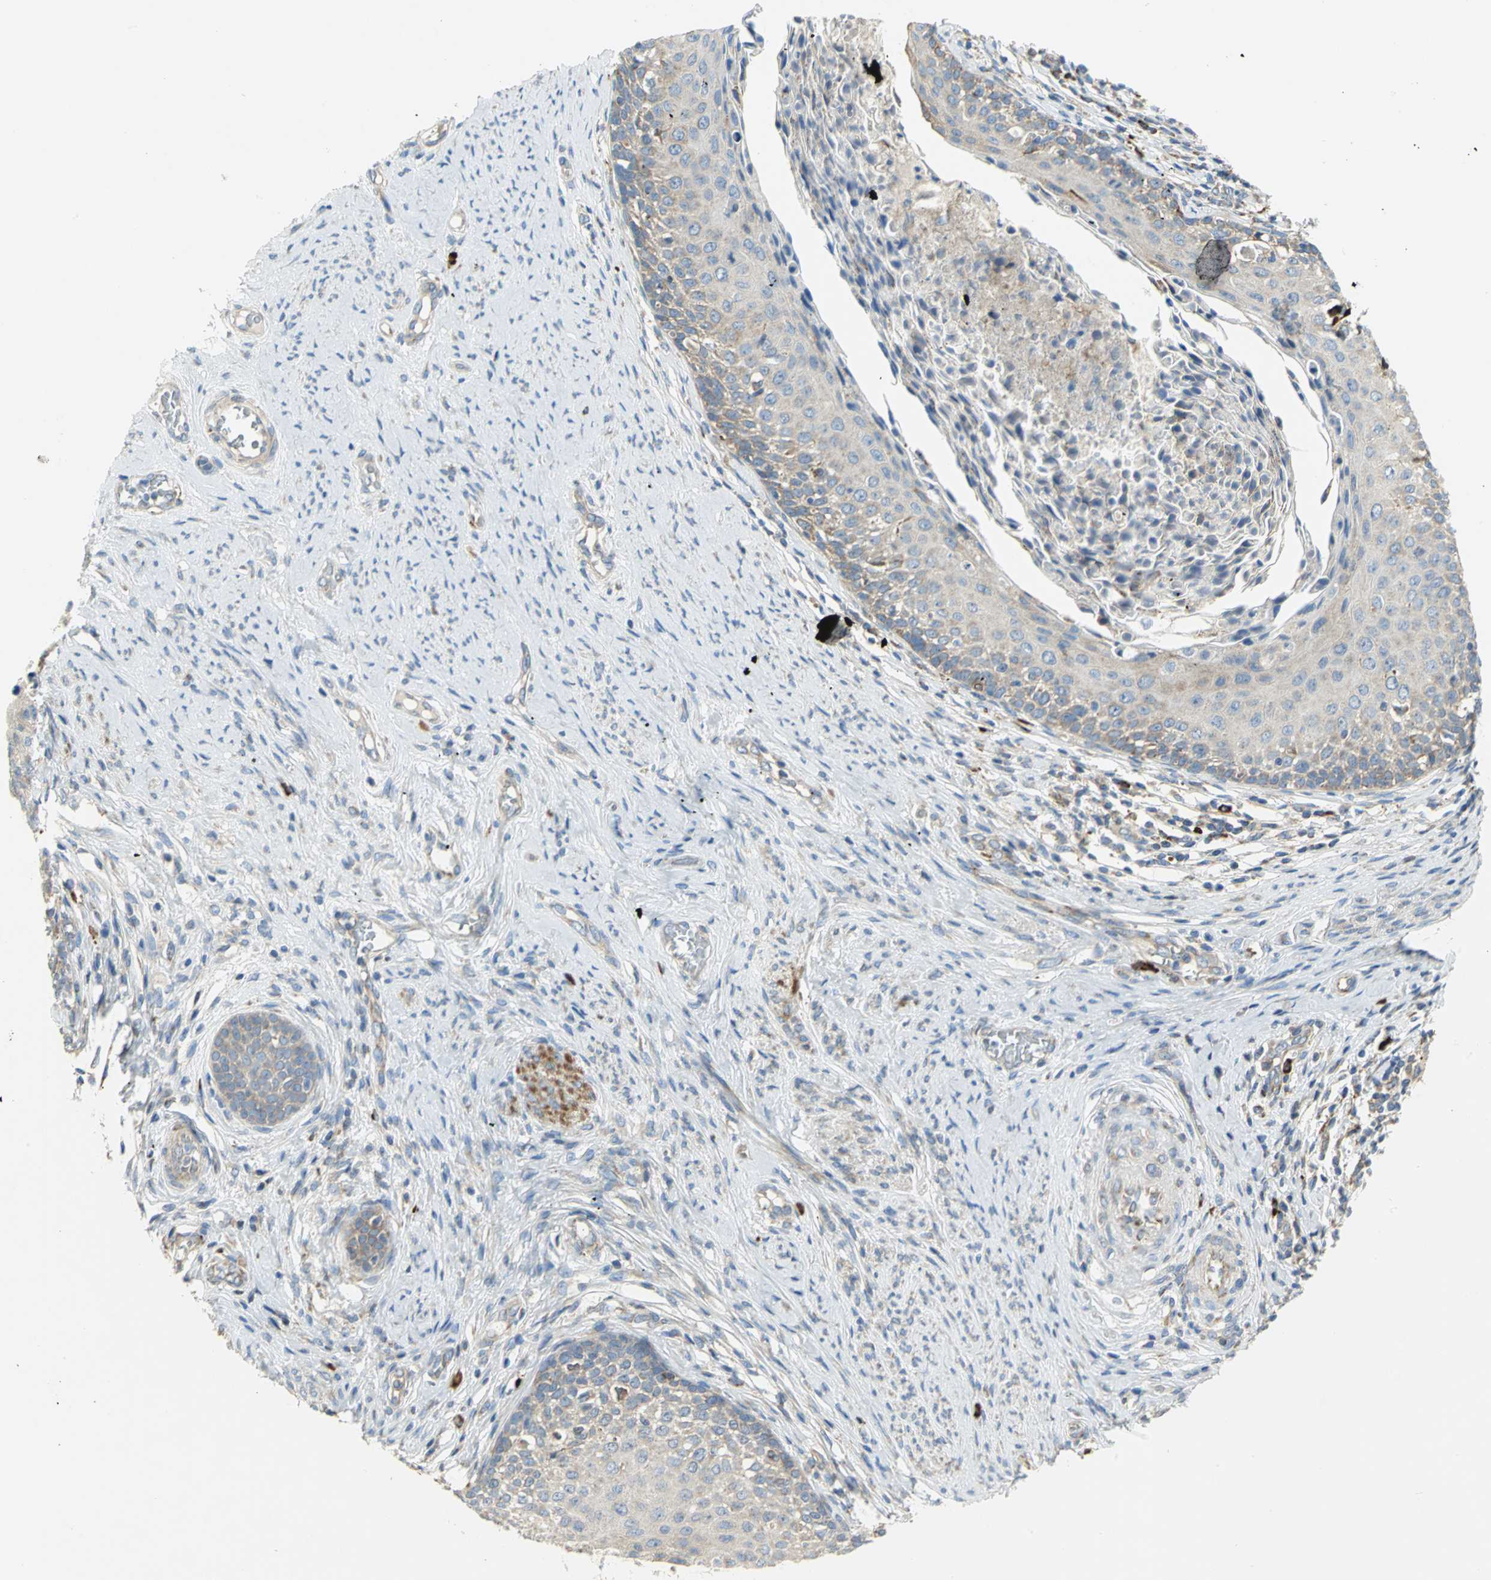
{"staining": {"intensity": "moderate", "quantity": ">75%", "location": "cytoplasmic/membranous"}, "tissue": "cervical cancer", "cell_type": "Tumor cells", "image_type": "cancer", "snomed": [{"axis": "morphology", "description": "Squamous cell carcinoma, NOS"}, {"axis": "morphology", "description": "Adenocarcinoma, NOS"}, {"axis": "topography", "description": "Cervix"}], "caption": "About >75% of tumor cells in human cervical cancer (adenocarcinoma) reveal moderate cytoplasmic/membranous protein positivity as visualized by brown immunohistochemical staining.", "gene": "TULP4", "patient": {"sex": "female", "age": 52}}